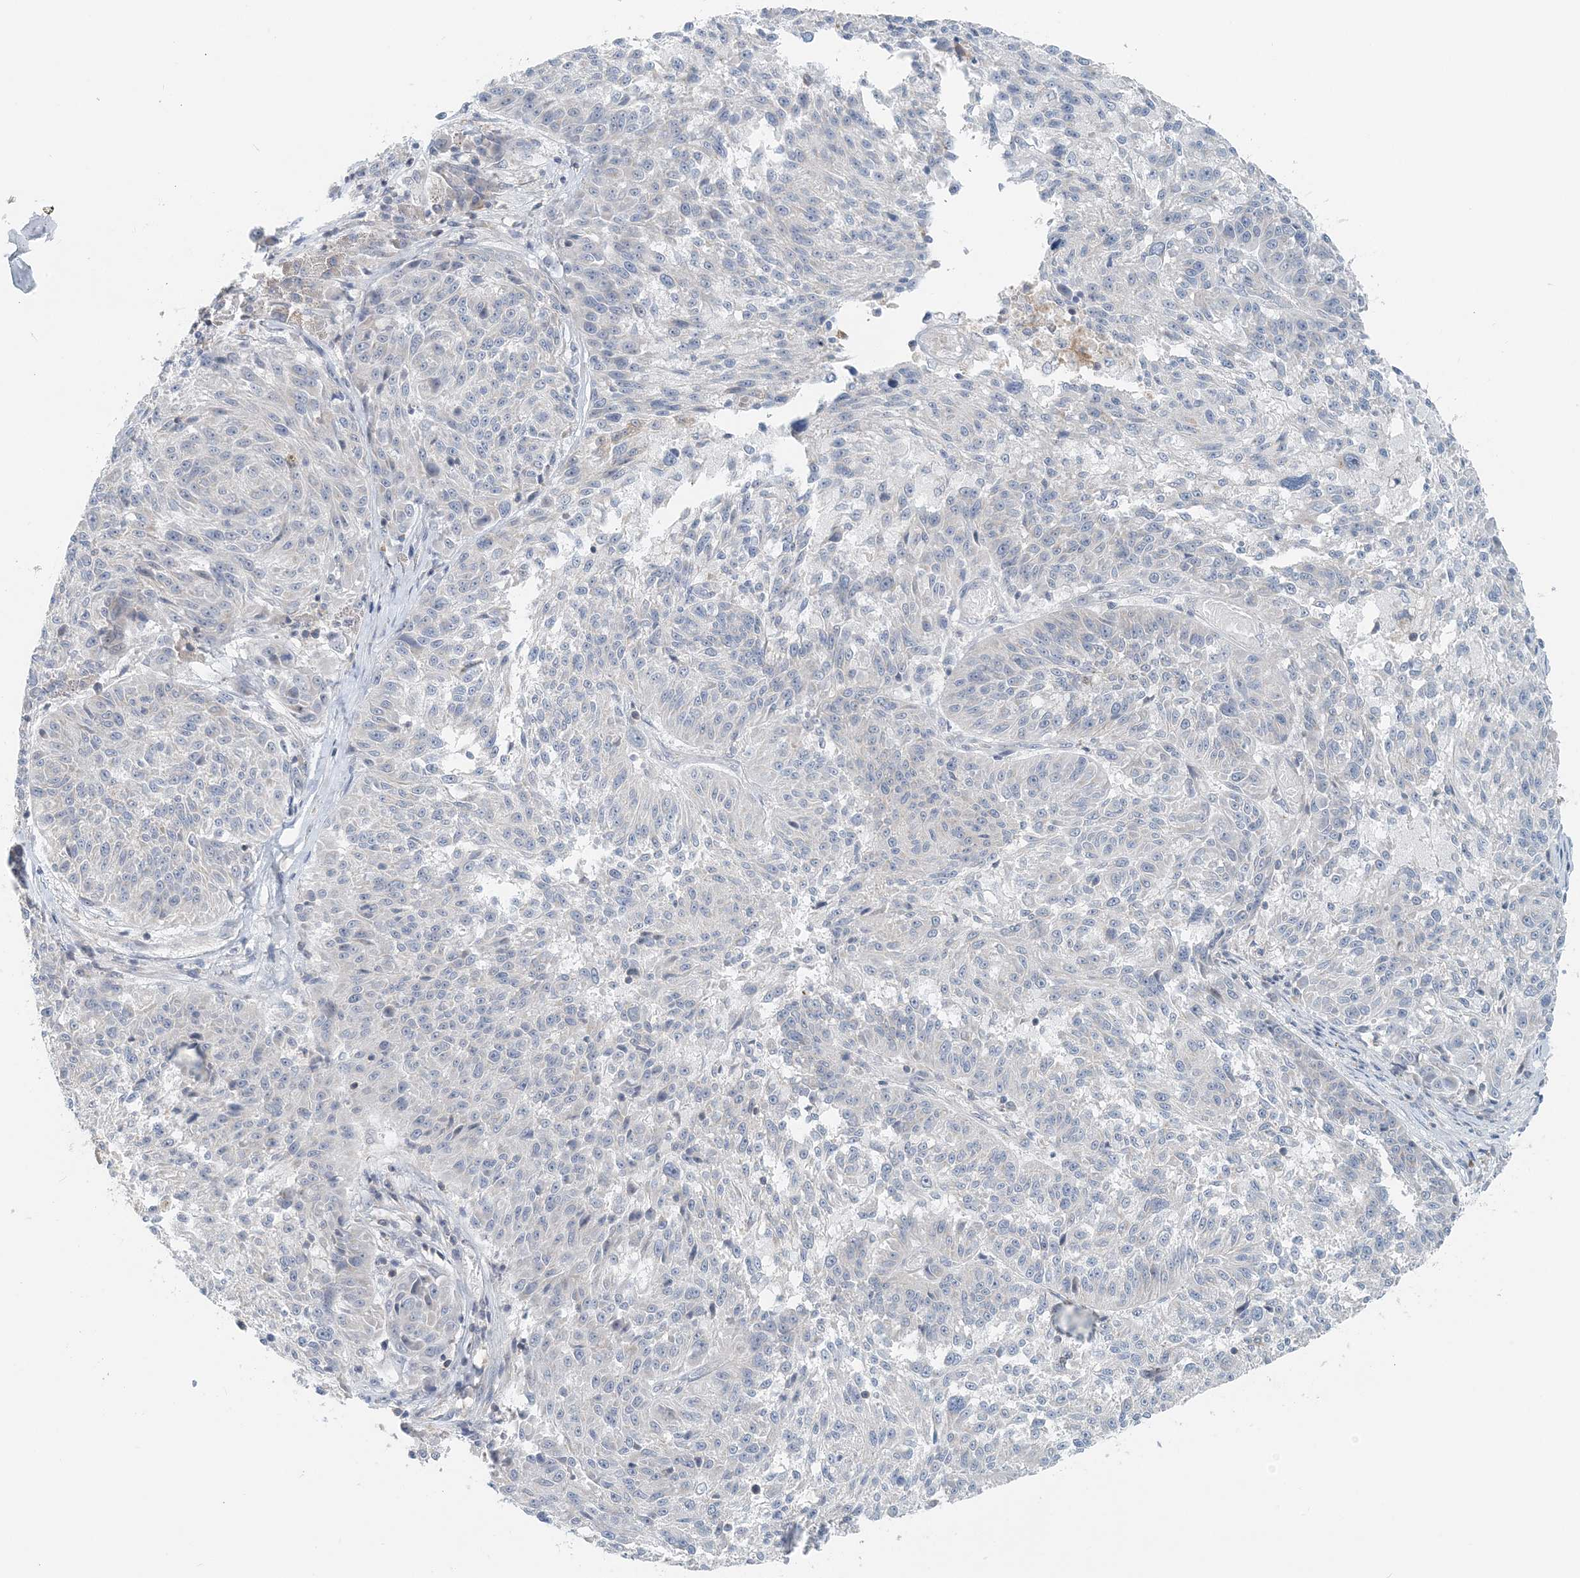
{"staining": {"intensity": "negative", "quantity": "none", "location": "none"}, "tissue": "melanoma", "cell_type": "Tumor cells", "image_type": "cancer", "snomed": [{"axis": "morphology", "description": "Malignant melanoma, NOS"}, {"axis": "topography", "description": "Skin"}], "caption": "Tumor cells show no significant positivity in malignant melanoma. Nuclei are stained in blue.", "gene": "NAA11", "patient": {"sex": "male", "age": 53}}